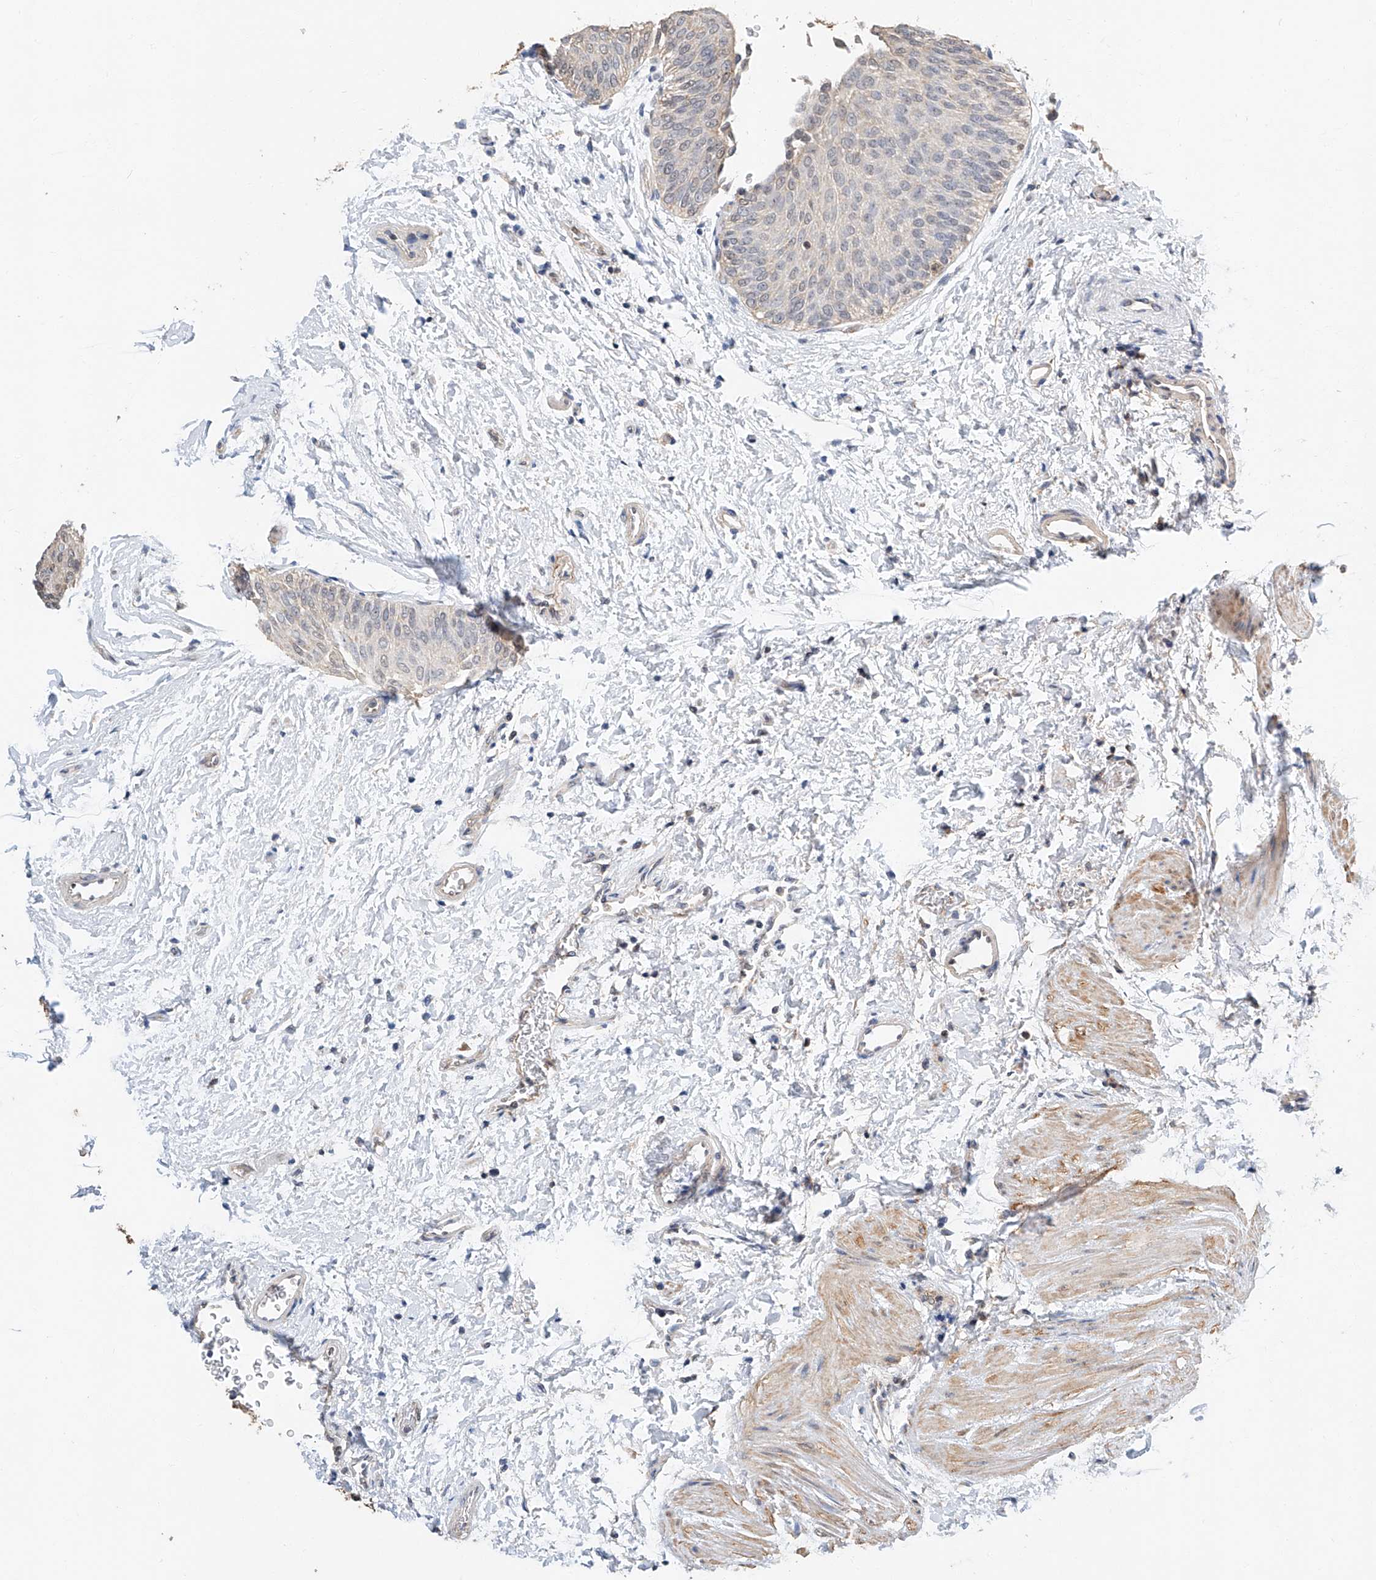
{"staining": {"intensity": "negative", "quantity": "none", "location": "none"}, "tissue": "urothelial cancer", "cell_type": "Tumor cells", "image_type": "cancer", "snomed": [{"axis": "morphology", "description": "Urothelial carcinoma, Low grade"}, {"axis": "topography", "description": "Urinary bladder"}], "caption": "Immunohistochemistry (IHC) photomicrograph of urothelial cancer stained for a protein (brown), which shows no staining in tumor cells.", "gene": "CTDP1", "patient": {"sex": "female", "age": 60}}